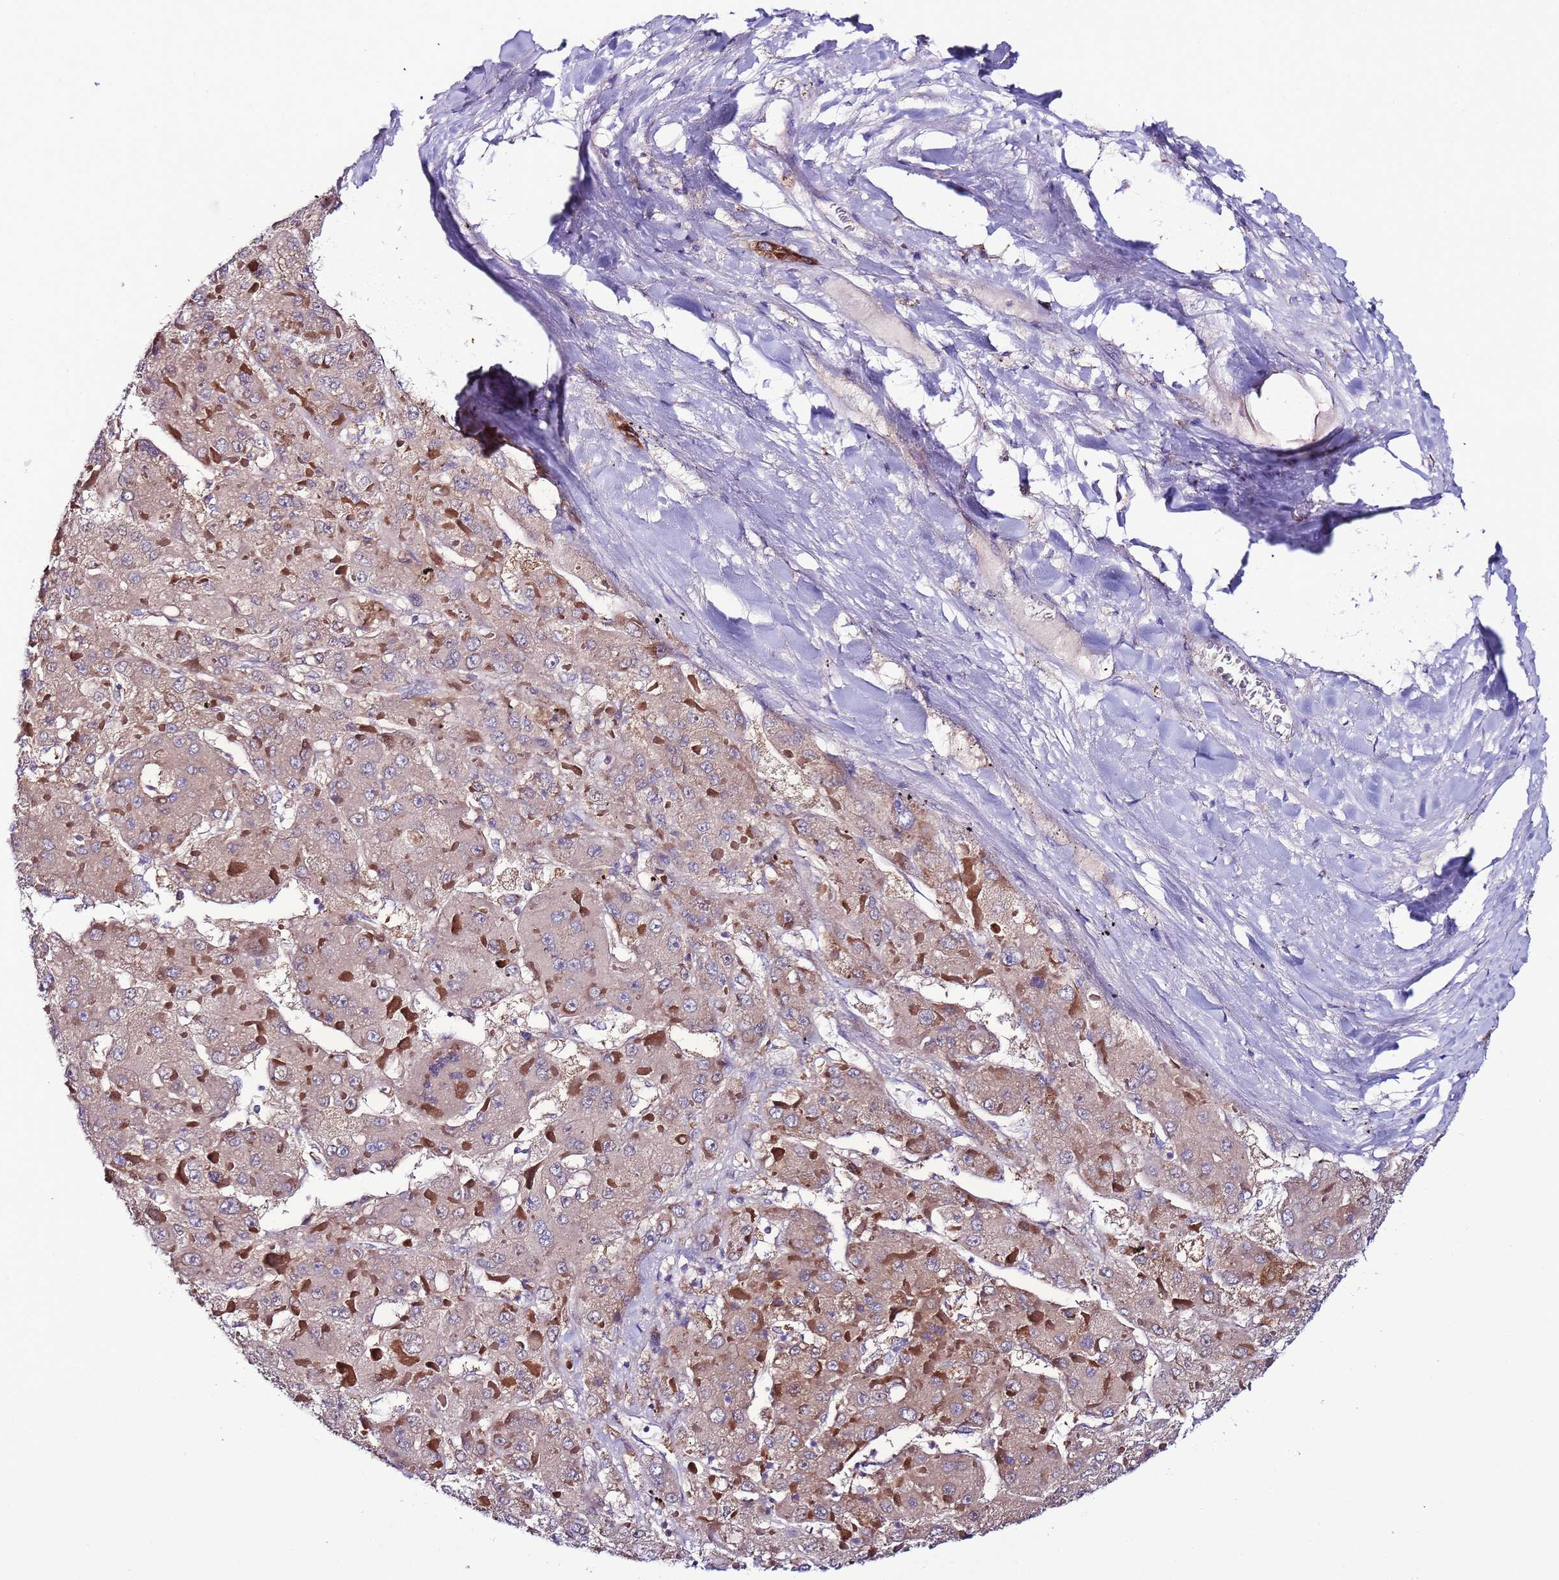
{"staining": {"intensity": "moderate", "quantity": ">75%", "location": "cytoplasmic/membranous"}, "tissue": "liver cancer", "cell_type": "Tumor cells", "image_type": "cancer", "snomed": [{"axis": "morphology", "description": "Carcinoma, Hepatocellular, NOS"}, {"axis": "topography", "description": "Liver"}], "caption": "A micrograph showing moderate cytoplasmic/membranous positivity in about >75% of tumor cells in hepatocellular carcinoma (liver), as visualized by brown immunohistochemical staining.", "gene": "UEVLD", "patient": {"sex": "female", "age": 73}}